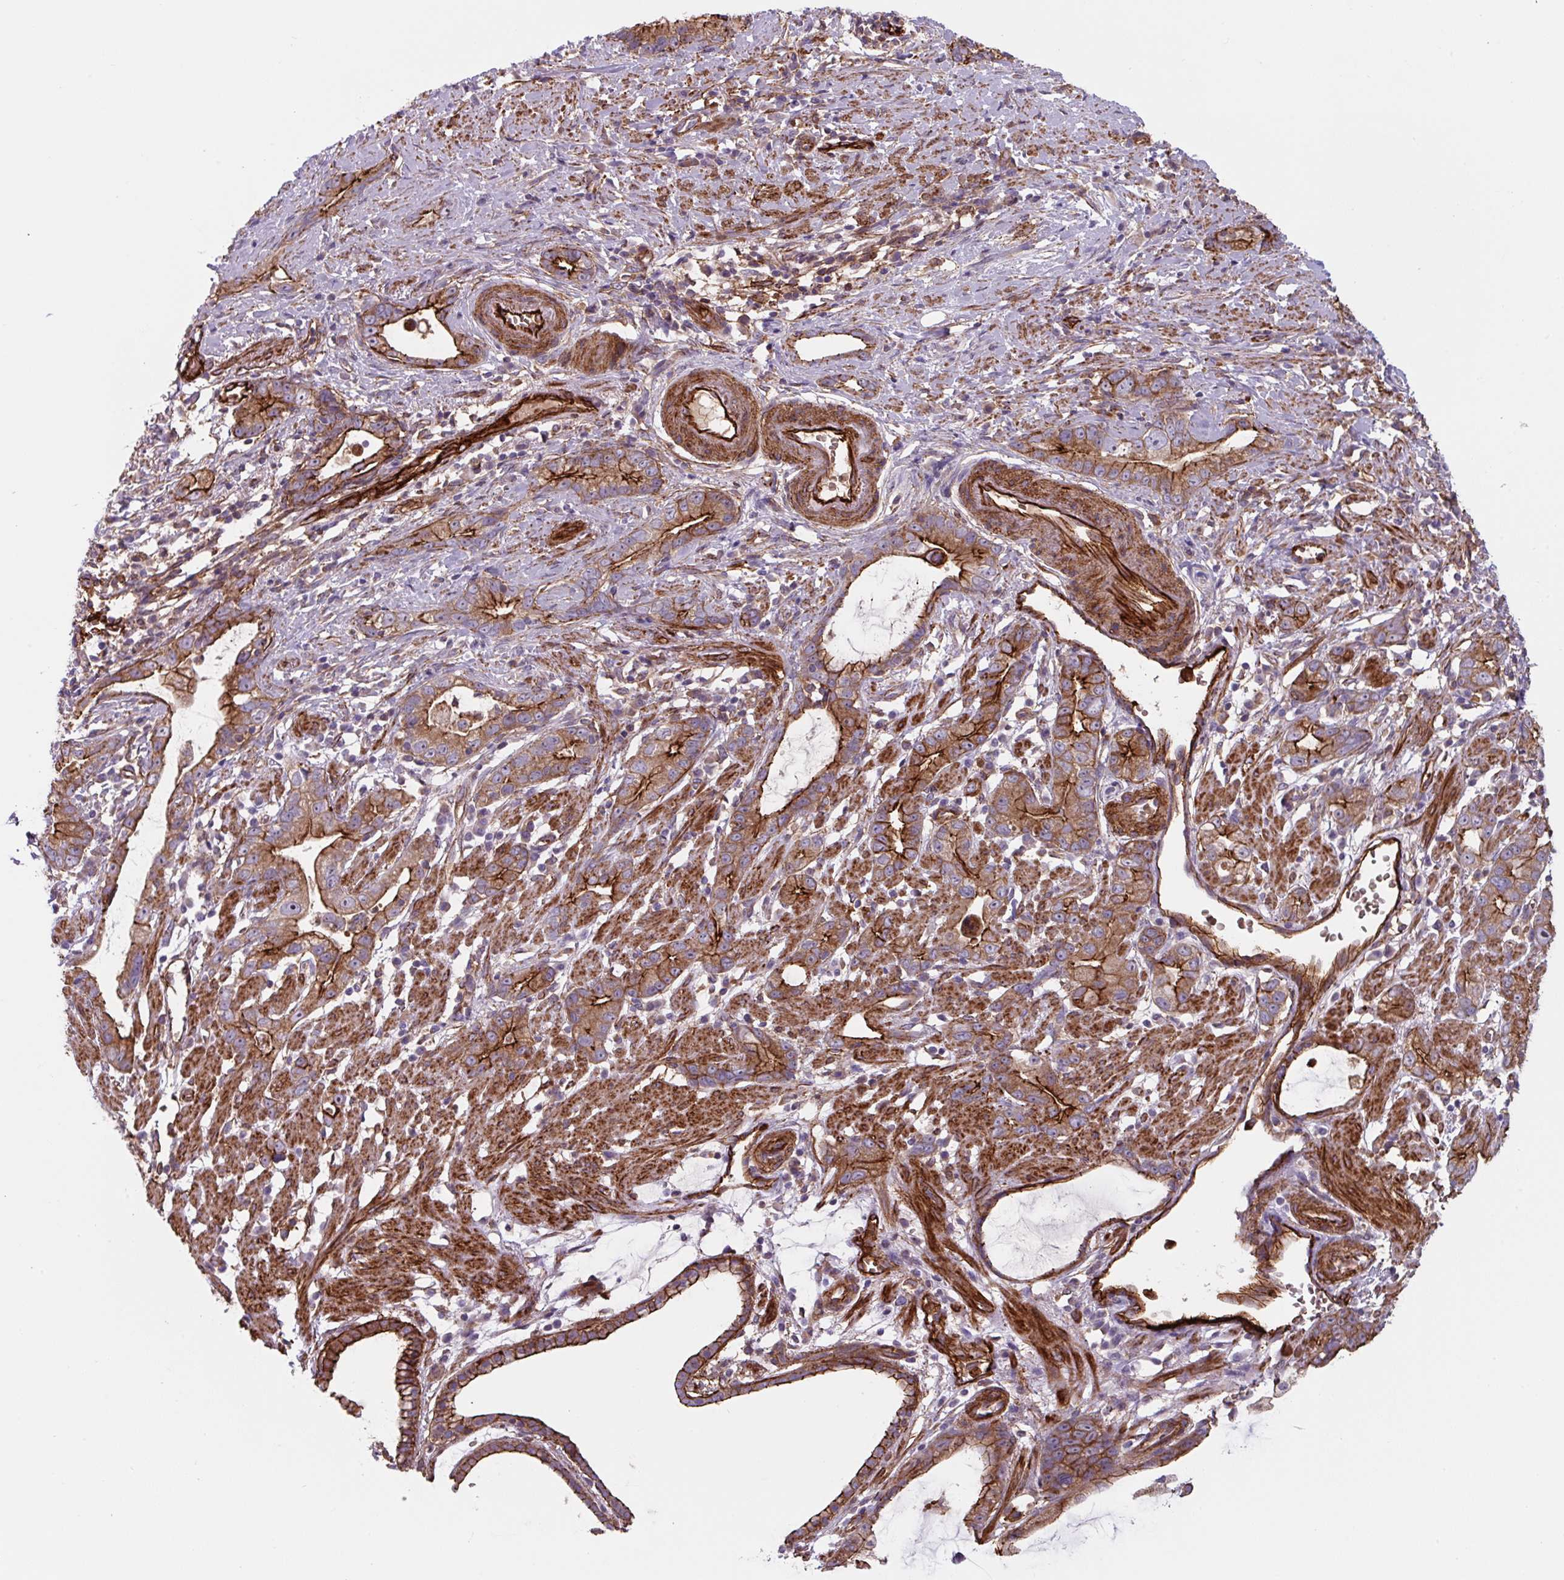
{"staining": {"intensity": "moderate", "quantity": ">75%", "location": "cytoplasmic/membranous"}, "tissue": "stomach cancer", "cell_type": "Tumor cells", "image_type": "cancer", "snomed": [{"axis": "morphology", "description": "Adenocarcinoma, NOS"}, {"axis": "topography", "description": "Stomach"}], "caption": "Immunohistochemical staining of human adenocarcinoma (stomach) reveals moderate cytoplasmic/membranous protein positivity in about >75% of tumor cells.", "gene": "DHFR2", "patient": {"sex": "male", "age": 55}}